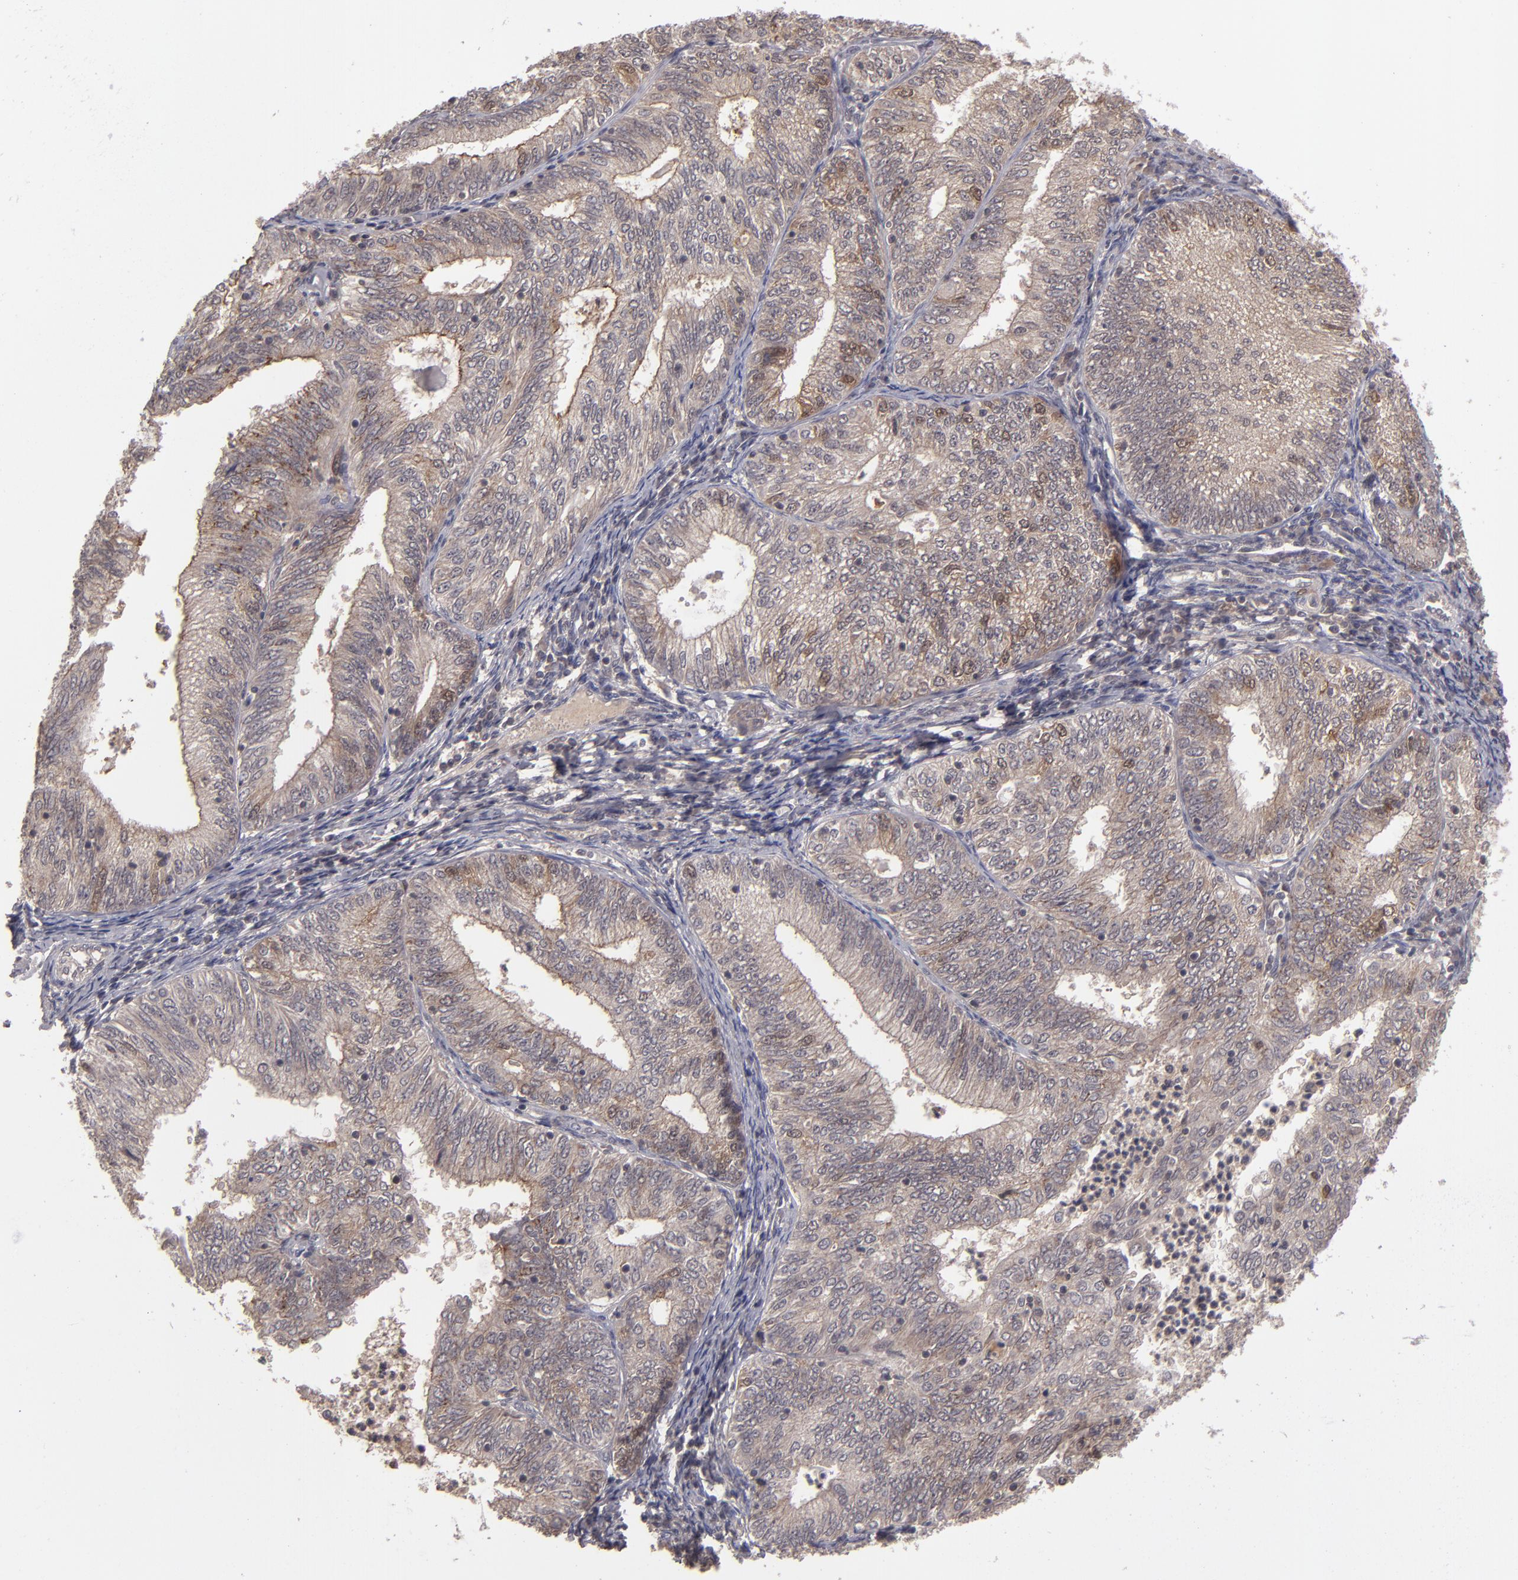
{"staining": {"intensity": "moderate", "quantity": ">75%", "location": "cytoplasmic/membranous"}, "tissue": "endometrial cancer", "cell_type": "Tumor cells", "image_type": "cancer", "snomed": [{"axis": "morphology", "description": "Adenocarcinoma, NOS"}, {"axis": "topography", "description": "Endometrium"}], "caption": "Endometrial adenocarcinoma was stained to show a protein in brown. There is medium levels of moderate cytoplasmic/membranous positivity in approximately >75% of tumor cells. The protein is shown in brown color, while the nuclei are stained blue.", "gene": "TYMS", "patient": {"sex": "female", "age": 69}}